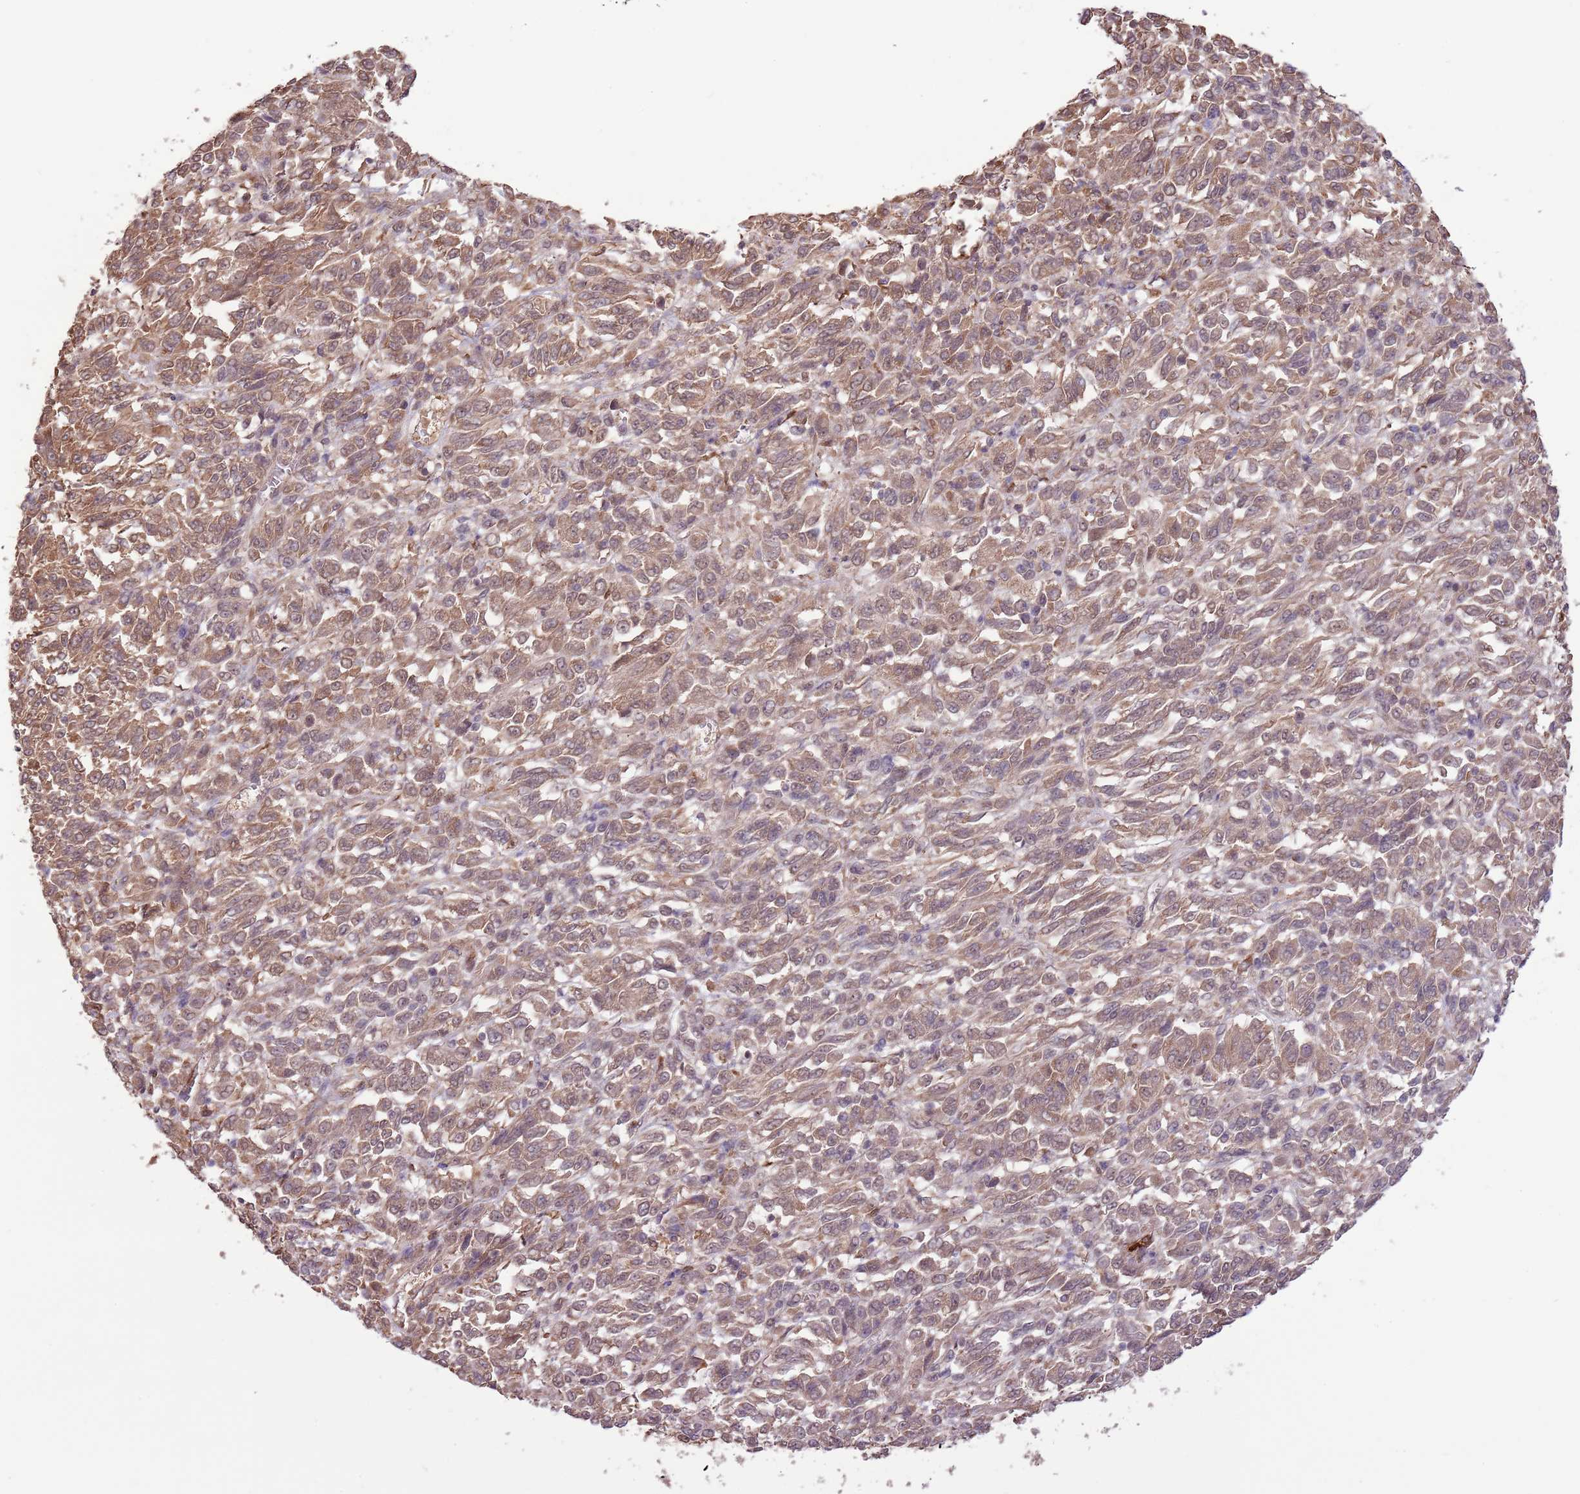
{"staining": {"intensity": "moderate", "quantity": ">75%", "location": "cytoplasmic/membranous,nuclear"}, "tissue": "melanoma", "cell_type": "Tumor cells", "image_type": "cancer", "snomed": [{"axis": "morphology", "description": "Malignant melanoma, Metastatic site"}, {"axis": "topography", "description": "Lung"}], "caption": "DAB immunohistochemical staining of human melanoma shows moderate cytoplasmic/membranous and nuclear protein positivity in about >75% of tumor cells.", "gene": "AMIGO1", "patient": {"sex": "male", "age": 64}}